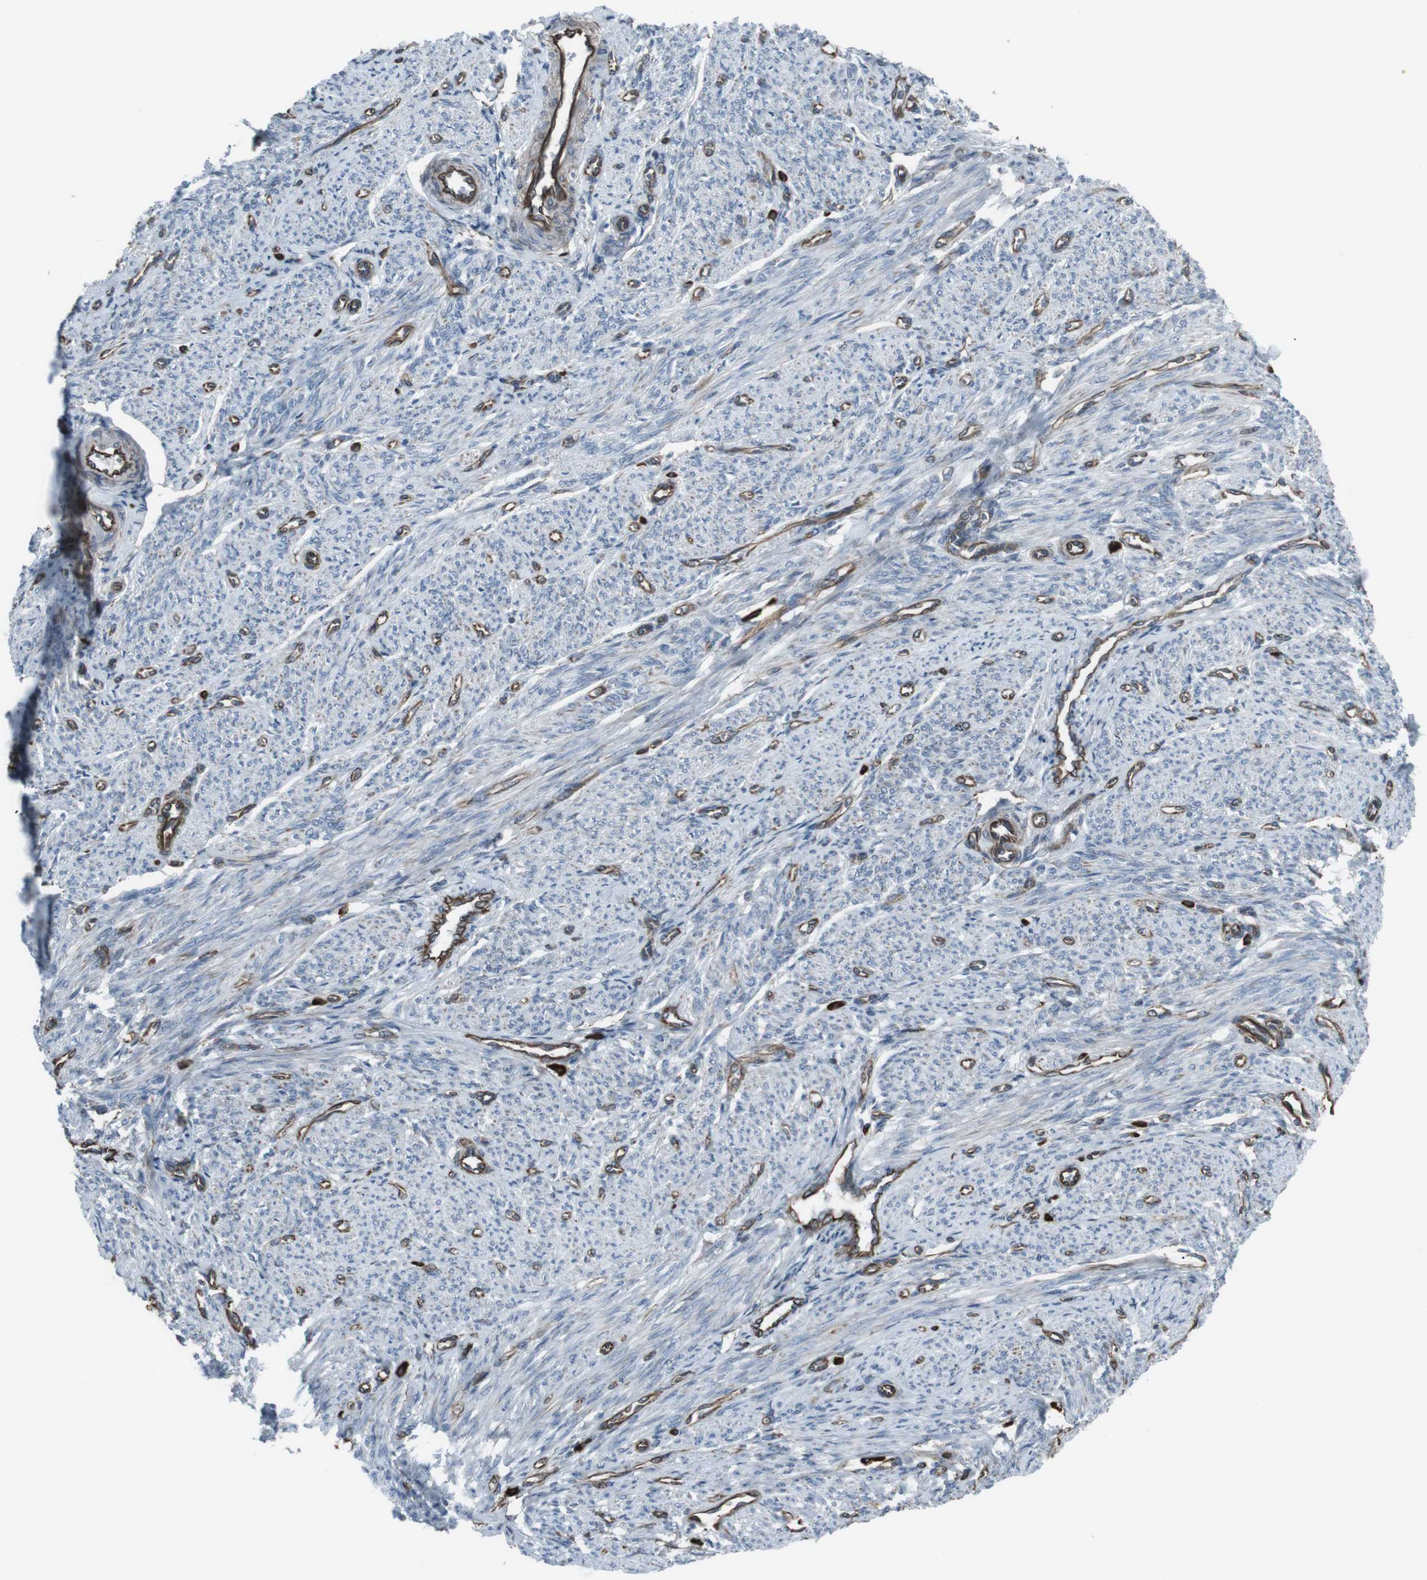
{"staining": {"intensity": "weak", "quantity": "<25%", "location": "cytoplasmic/membranous"}, "tissue": "smooth muscle", "cell_type": "Smooth muscle cells", "image_type": "normal", "snomed": [{"axis": "morphology", "description": "Normal tissue, NOS"}, {"axis": "topography", "description": "Smooth muscle"}], "caption": "Immunohistochemistry (IHC) of benign smooth muscle displays no staining in smooth muscle cells. (DAB (3,3'-diaminobenzidine) immunohistochemistry with hematoxylin counter stain).", "gene": "TMEM141", "patient": {"sex": "female", "age": 65}}